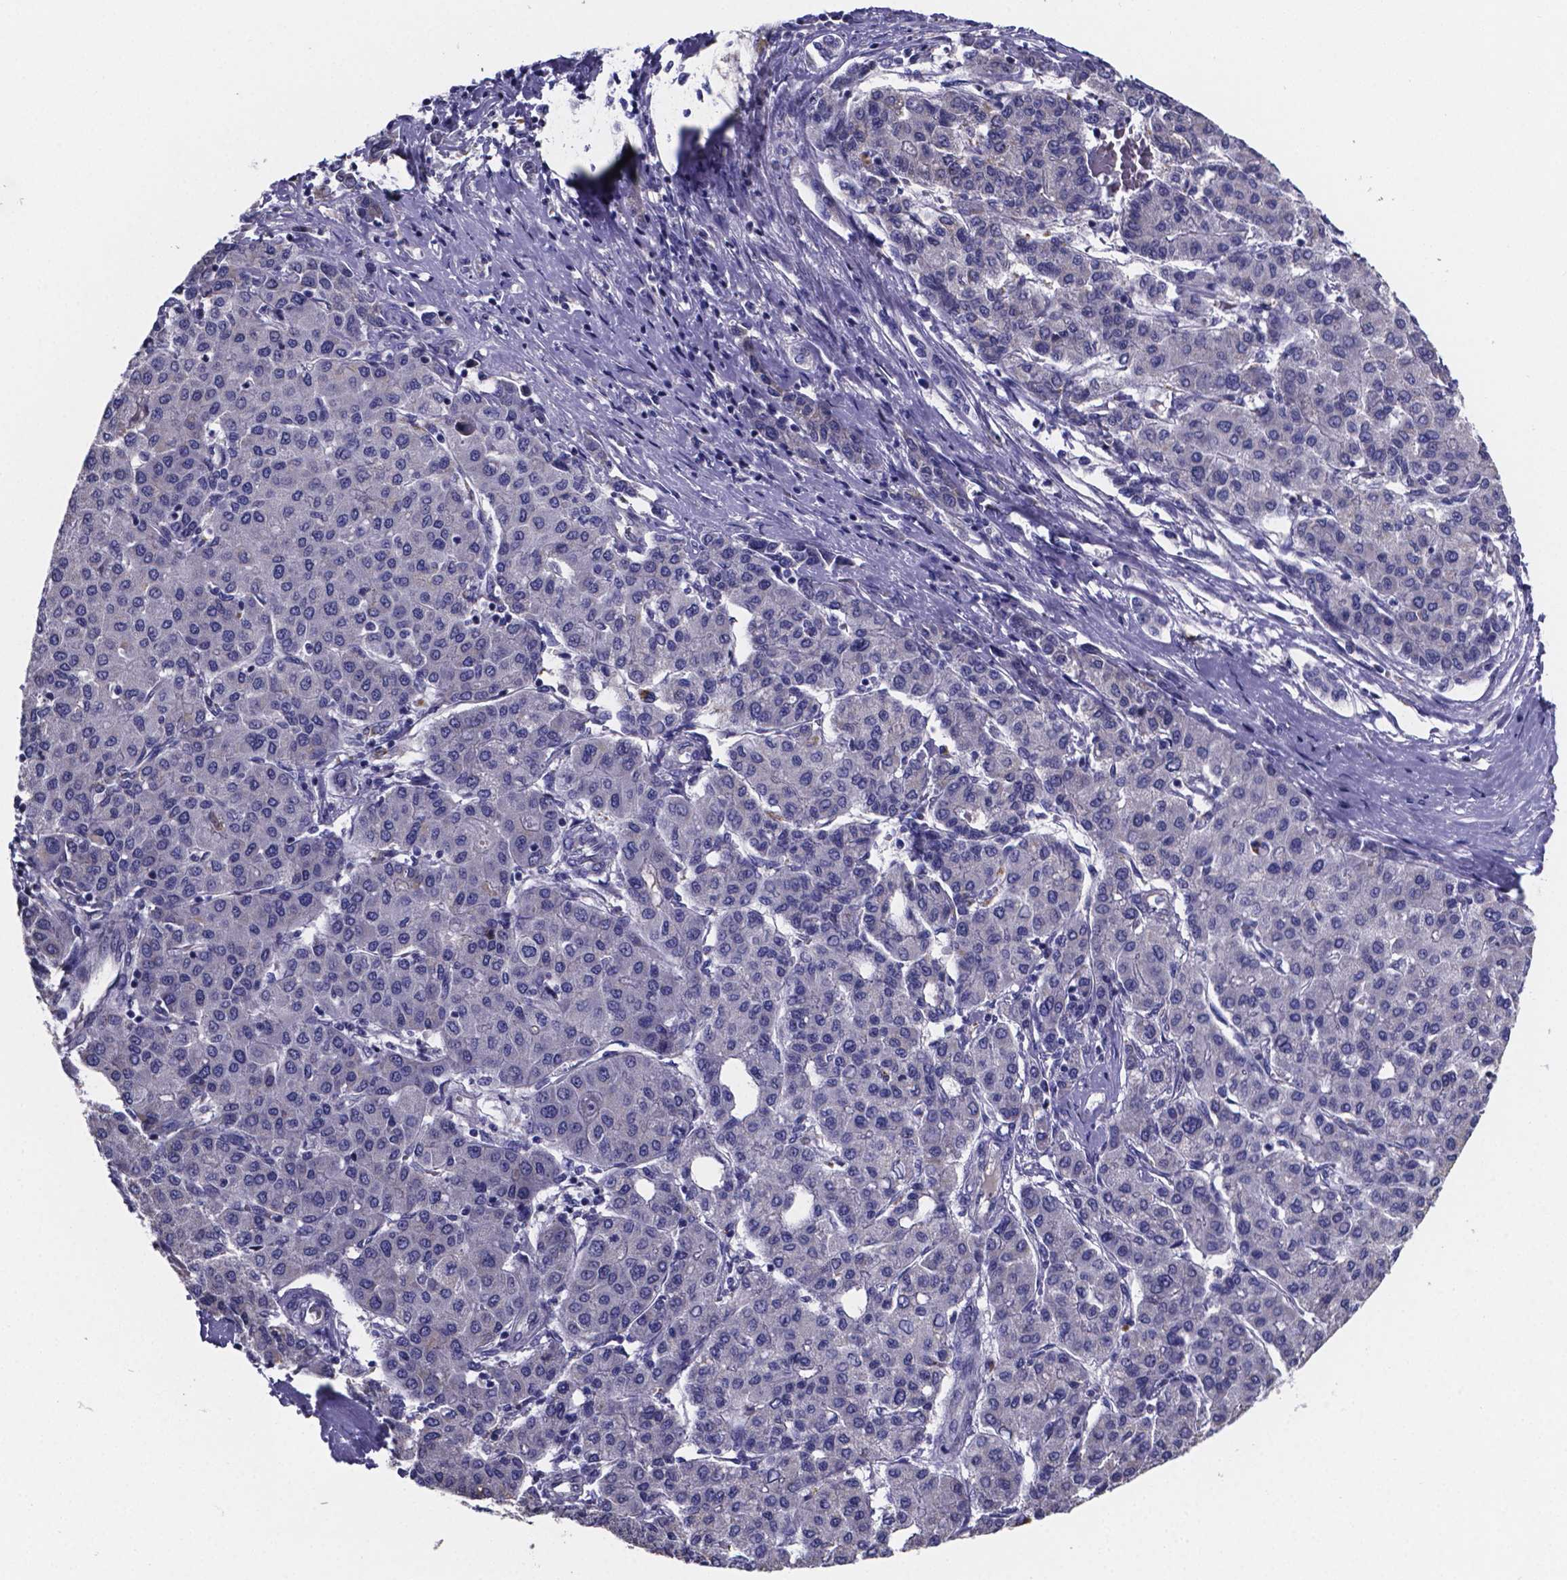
{"staining": {"intensity": "negative", "quantity": "none", "location": "none"}, "tissue": "liver cancer", "cell_type": "Tumor cells", "image_type": "cancer", "snomed": [{"axis": "morphology", "description": "Carcinoma, Hepatocellular, NOS"}, {"axis": "topography", "description": "Liver"}], "caption": "Liver cancer was stained to show a protein in brown. There is no significant expression in tumor cells. Nuclei are stained in blue.", "gene": "SFRP4", "patient": {"sex": "male", "age": 65}}